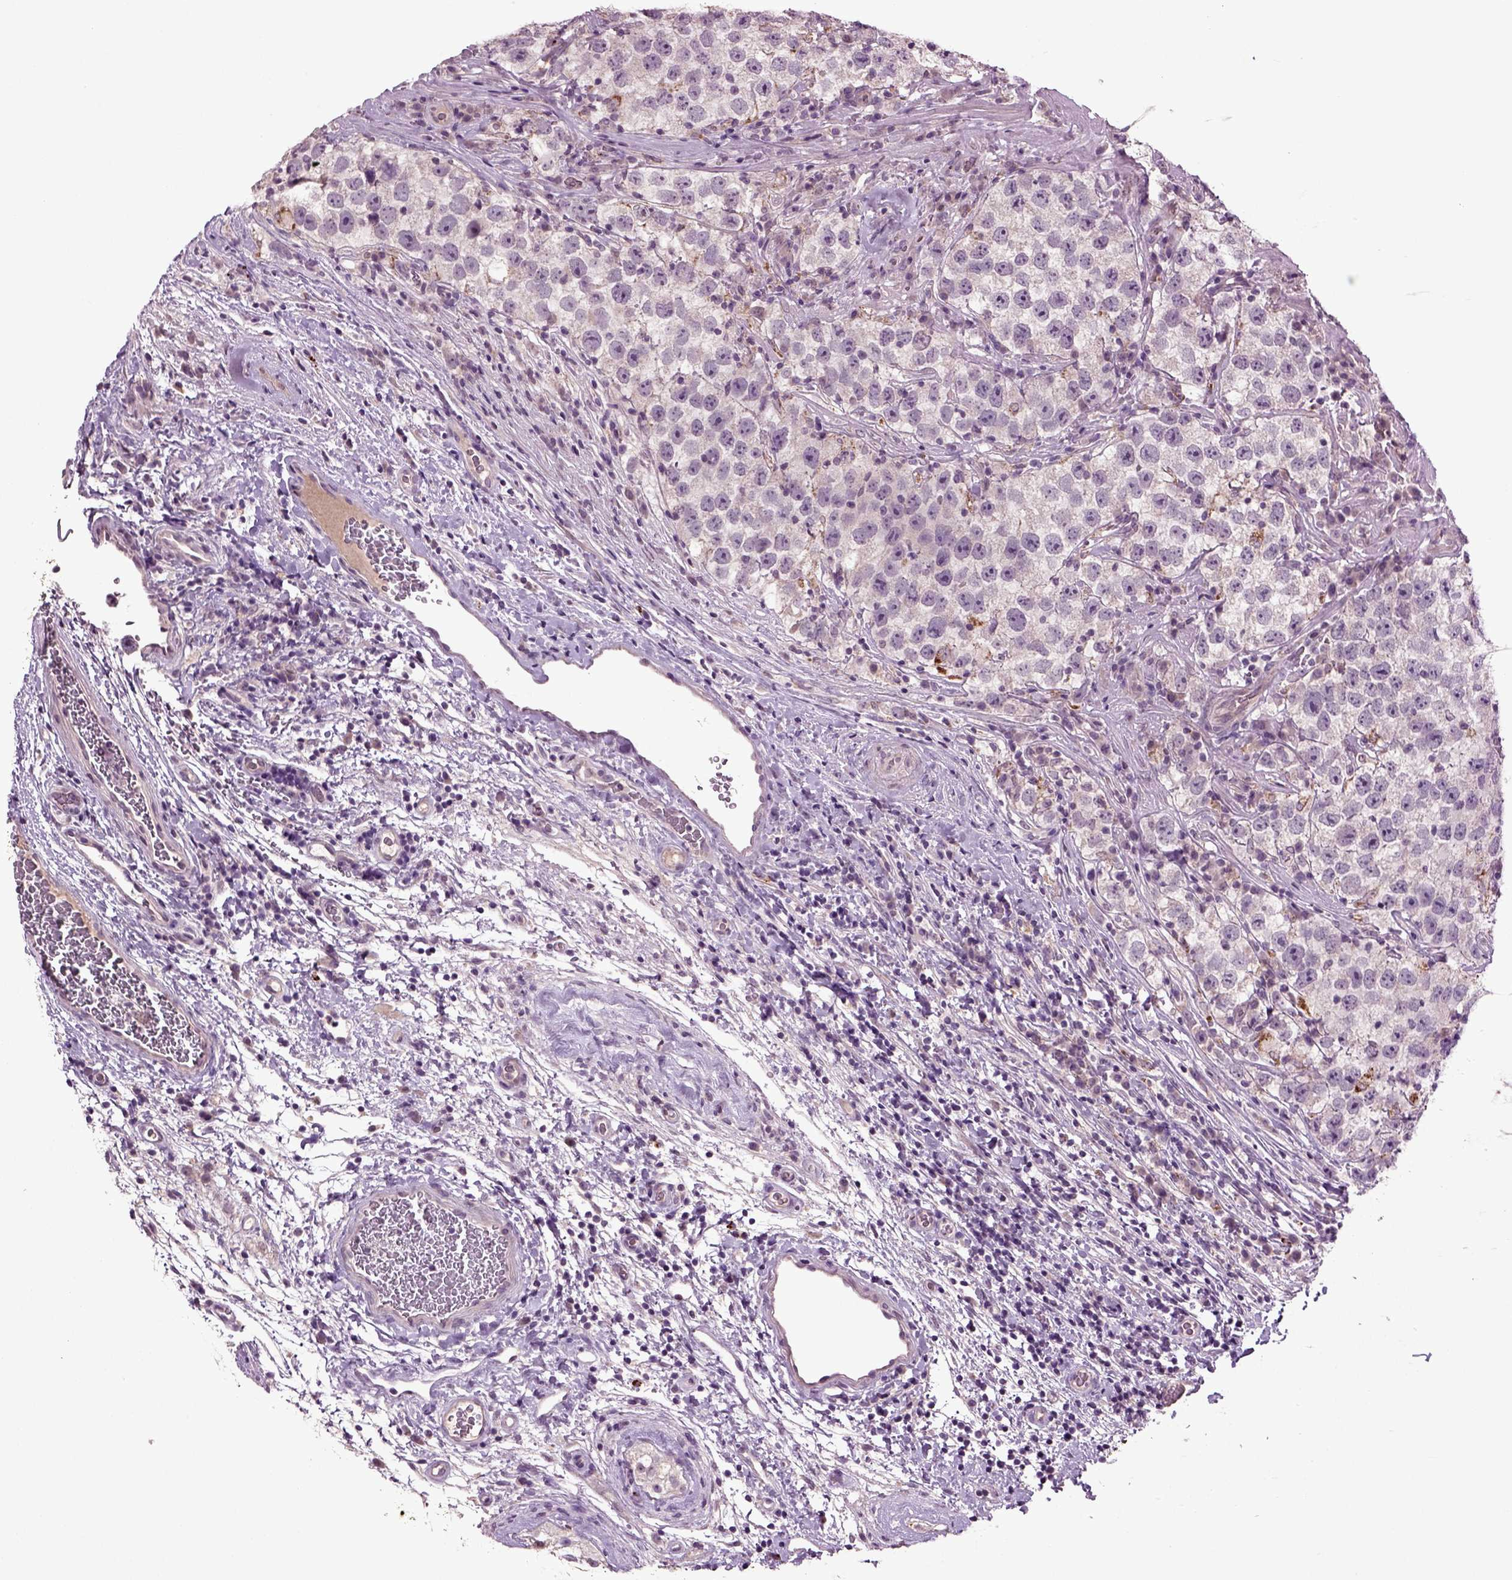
{"staining": {"intensity": "negative", "quantity": "none", "location": "none"}, "tissue": "testis cancer", "cell_type": "Tumor cells", "image_type": "cancer", "snomed": [{"axis": "morphology", "description": "Normal tissue, NOS"}, {"axis": "morphology", "description": "Seminoma, NOS"}, {"axis": "topography", "description": "Testis"}], "caption": "Protein analysis of testis cancer demonstrates no significant expression in tumor cells.", "gene": "SLC17A6", "patient": {"sex": "male", "age": 31}}